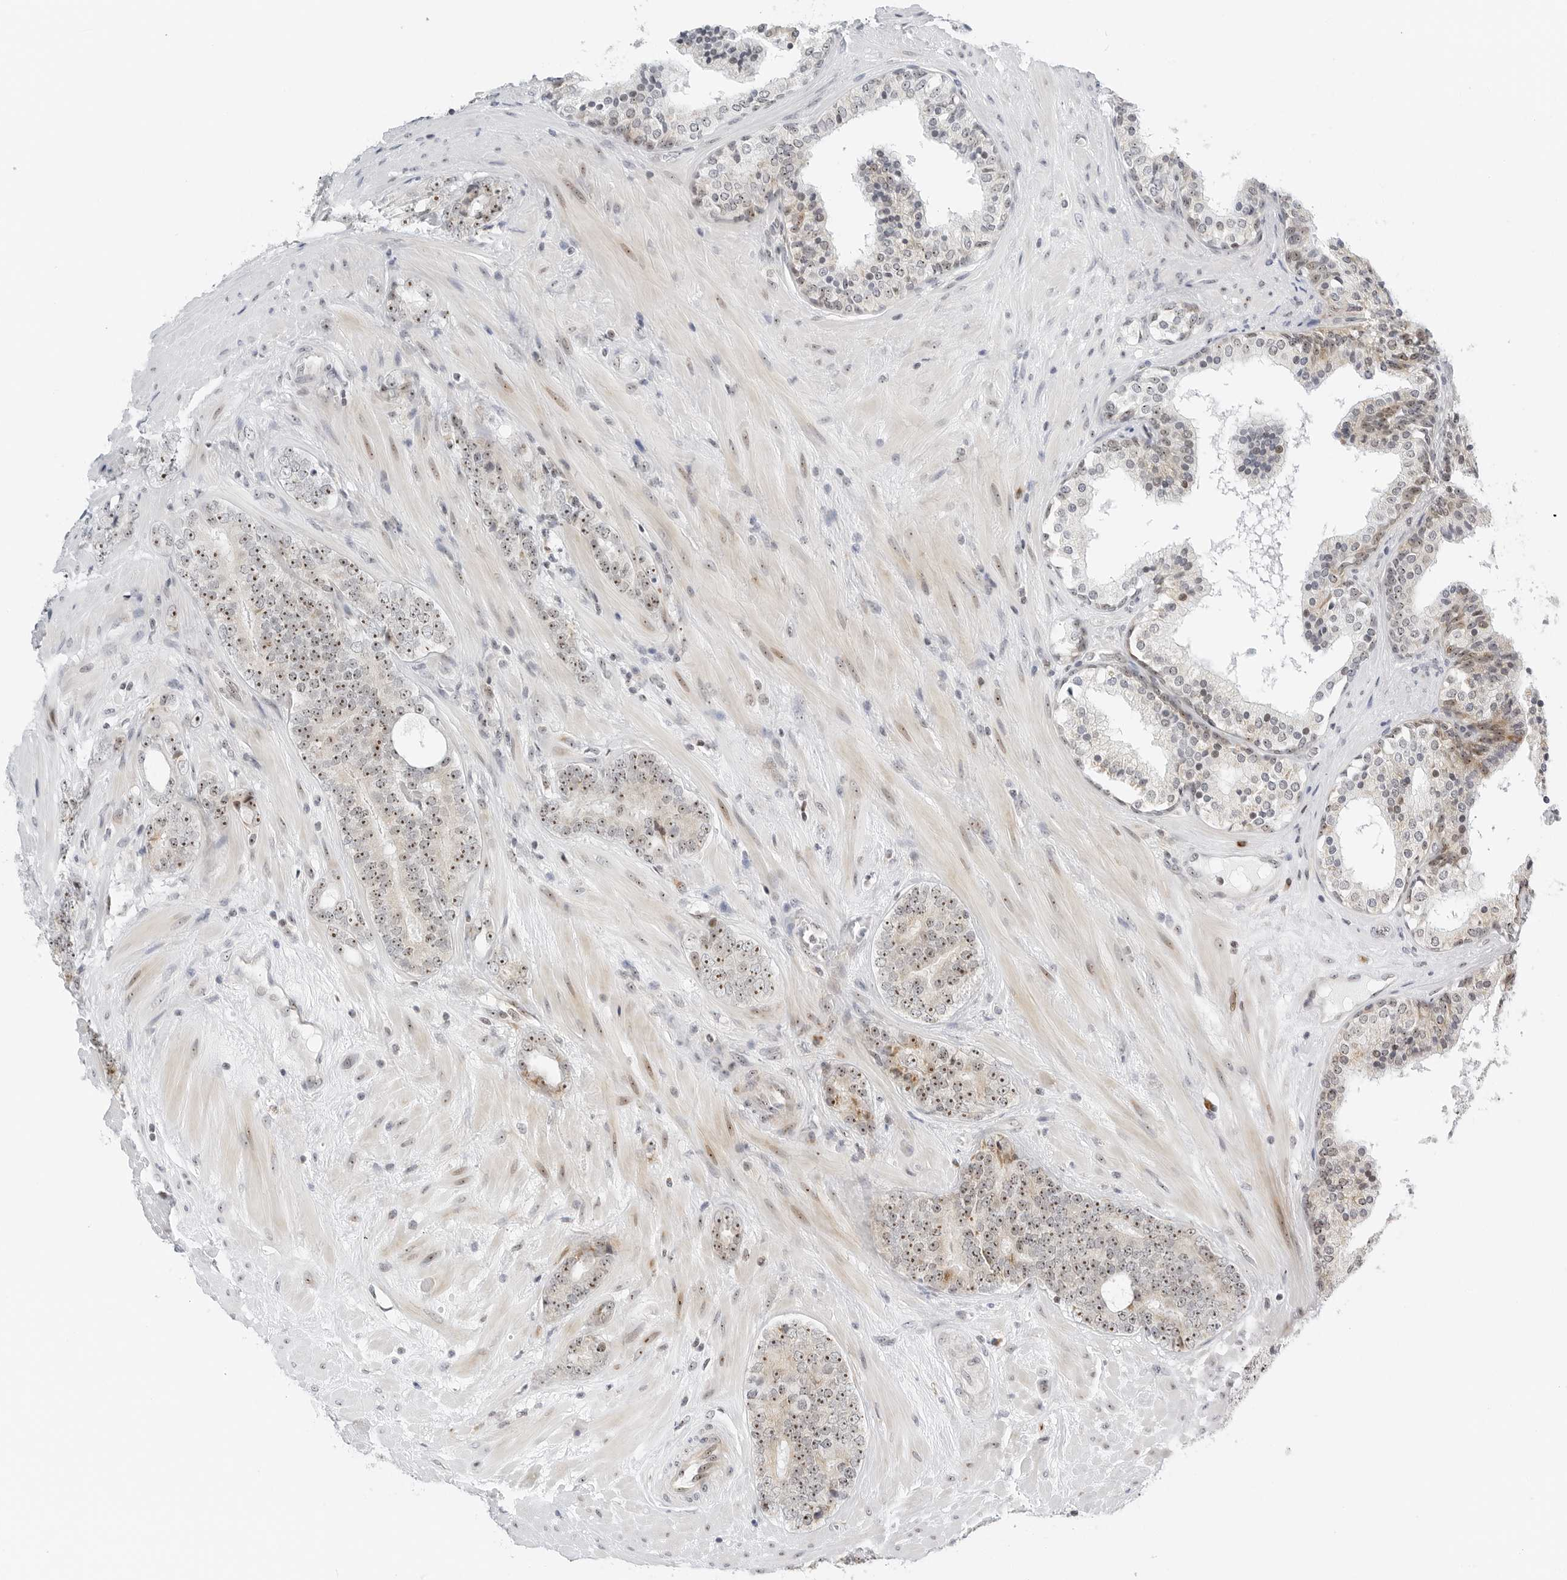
{"staining": {"intensity": "moderate", "quantity": ">75%", "location": "nuclear"}, "tissue": "prostate cancer", "cell_type": "Tumor cells", "image_type": "cancer", "snomed": [{"axis": "morphology", "description": "Adenocarcinoma, High grade"}, {"axis": "topography", "description": "Prostate"}], "caption": "Tumor cells show medium levels of moderate nuclear positivity in about >75% of cells in human prostate cancer.", "gene": "RIMKLA", "patient": {"sex": "male", "age": 56}}